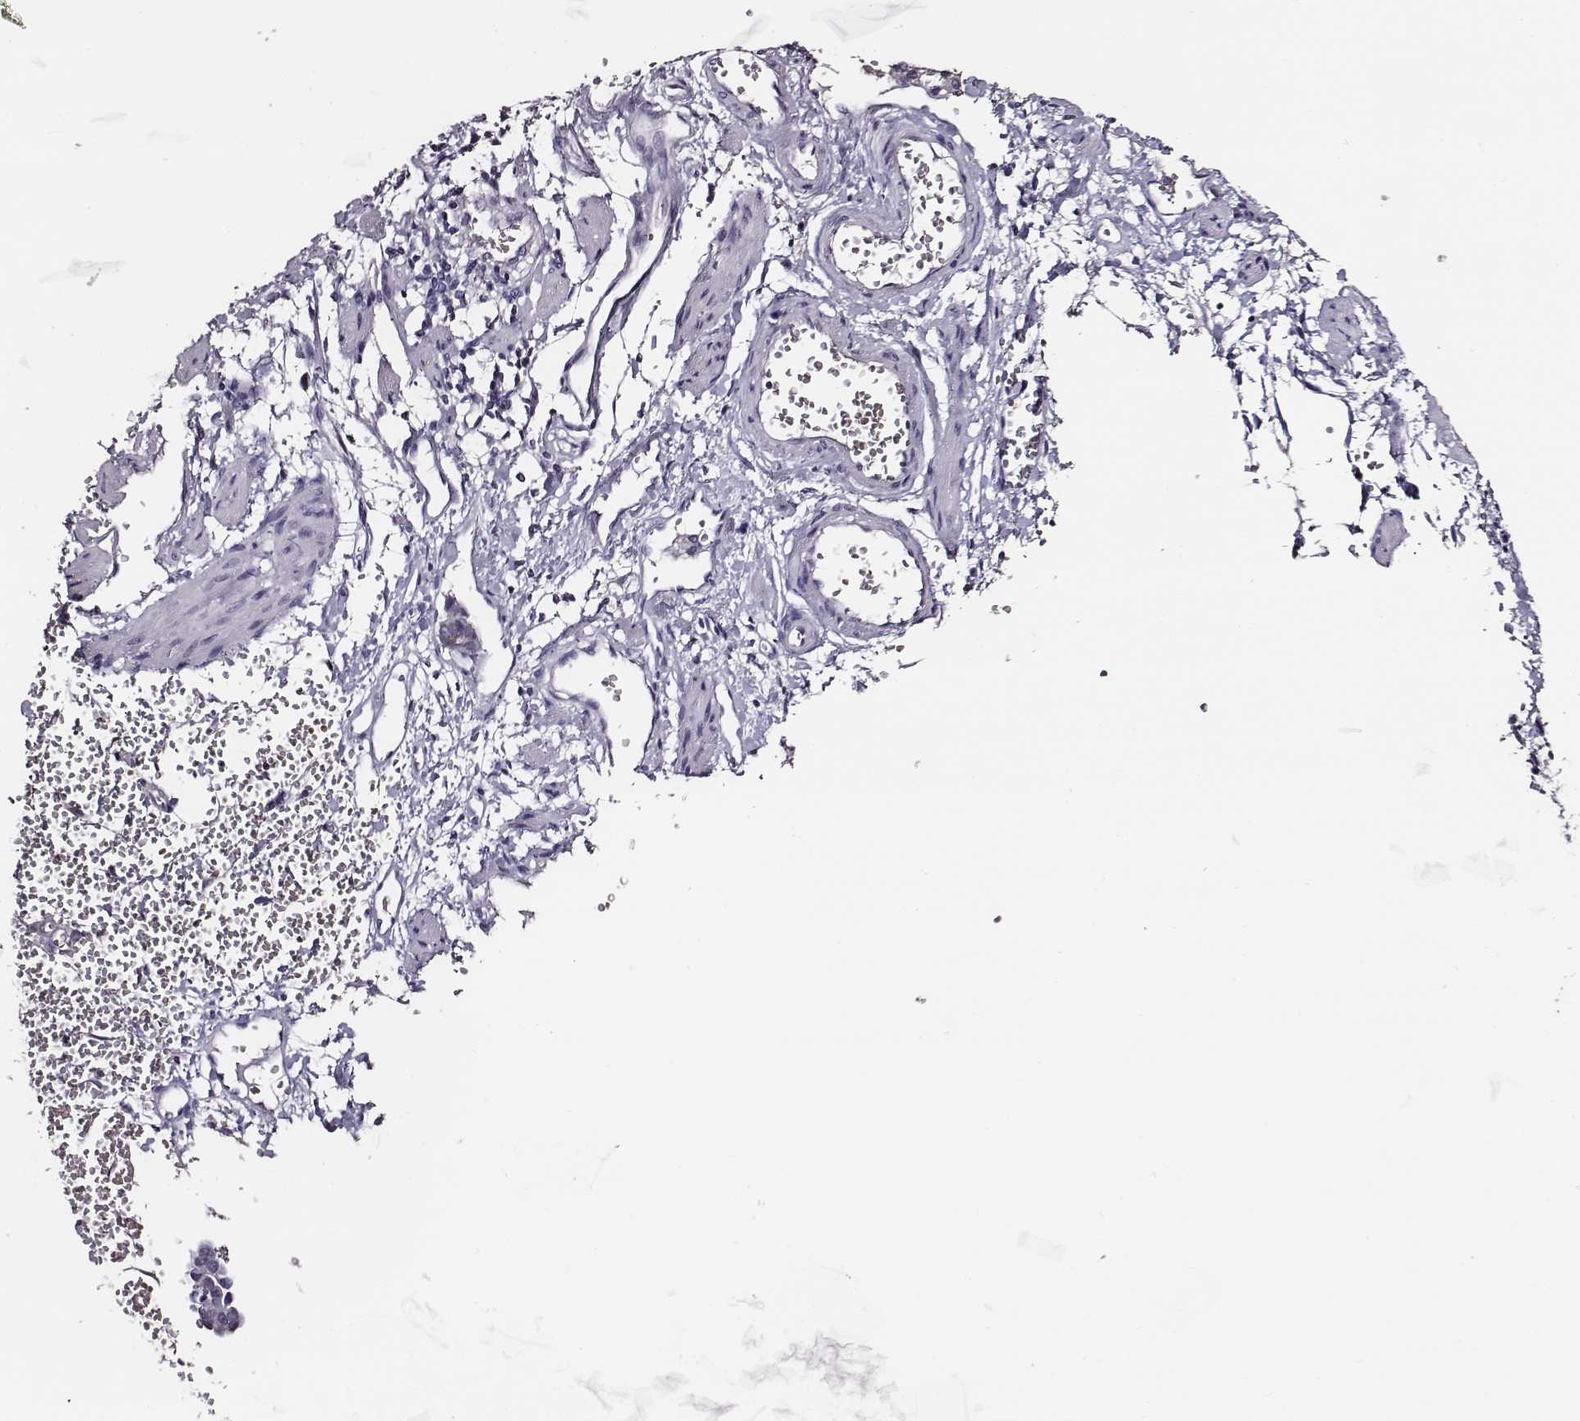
{"staining": {"intensity": "negative", "quantity": "none", "location": "none"}, "tissue": "ovarian cancer", "cell_type": "Tumor cells", "image_type": "cancer", "snomed": [{"axis": "morphology", "description": "Carcinoma, endometroid"}, {"axis": "topography", "description": "Ovary"}], "caption": "A photomicrograph of ovarian endometroid carcinoma stained for a protein displays no brown staining in tumor cells. (DAB IHC with hematoxylin counter stain).", "gene": "AADAT", "patient": {"sex": "female", "age": 78}}